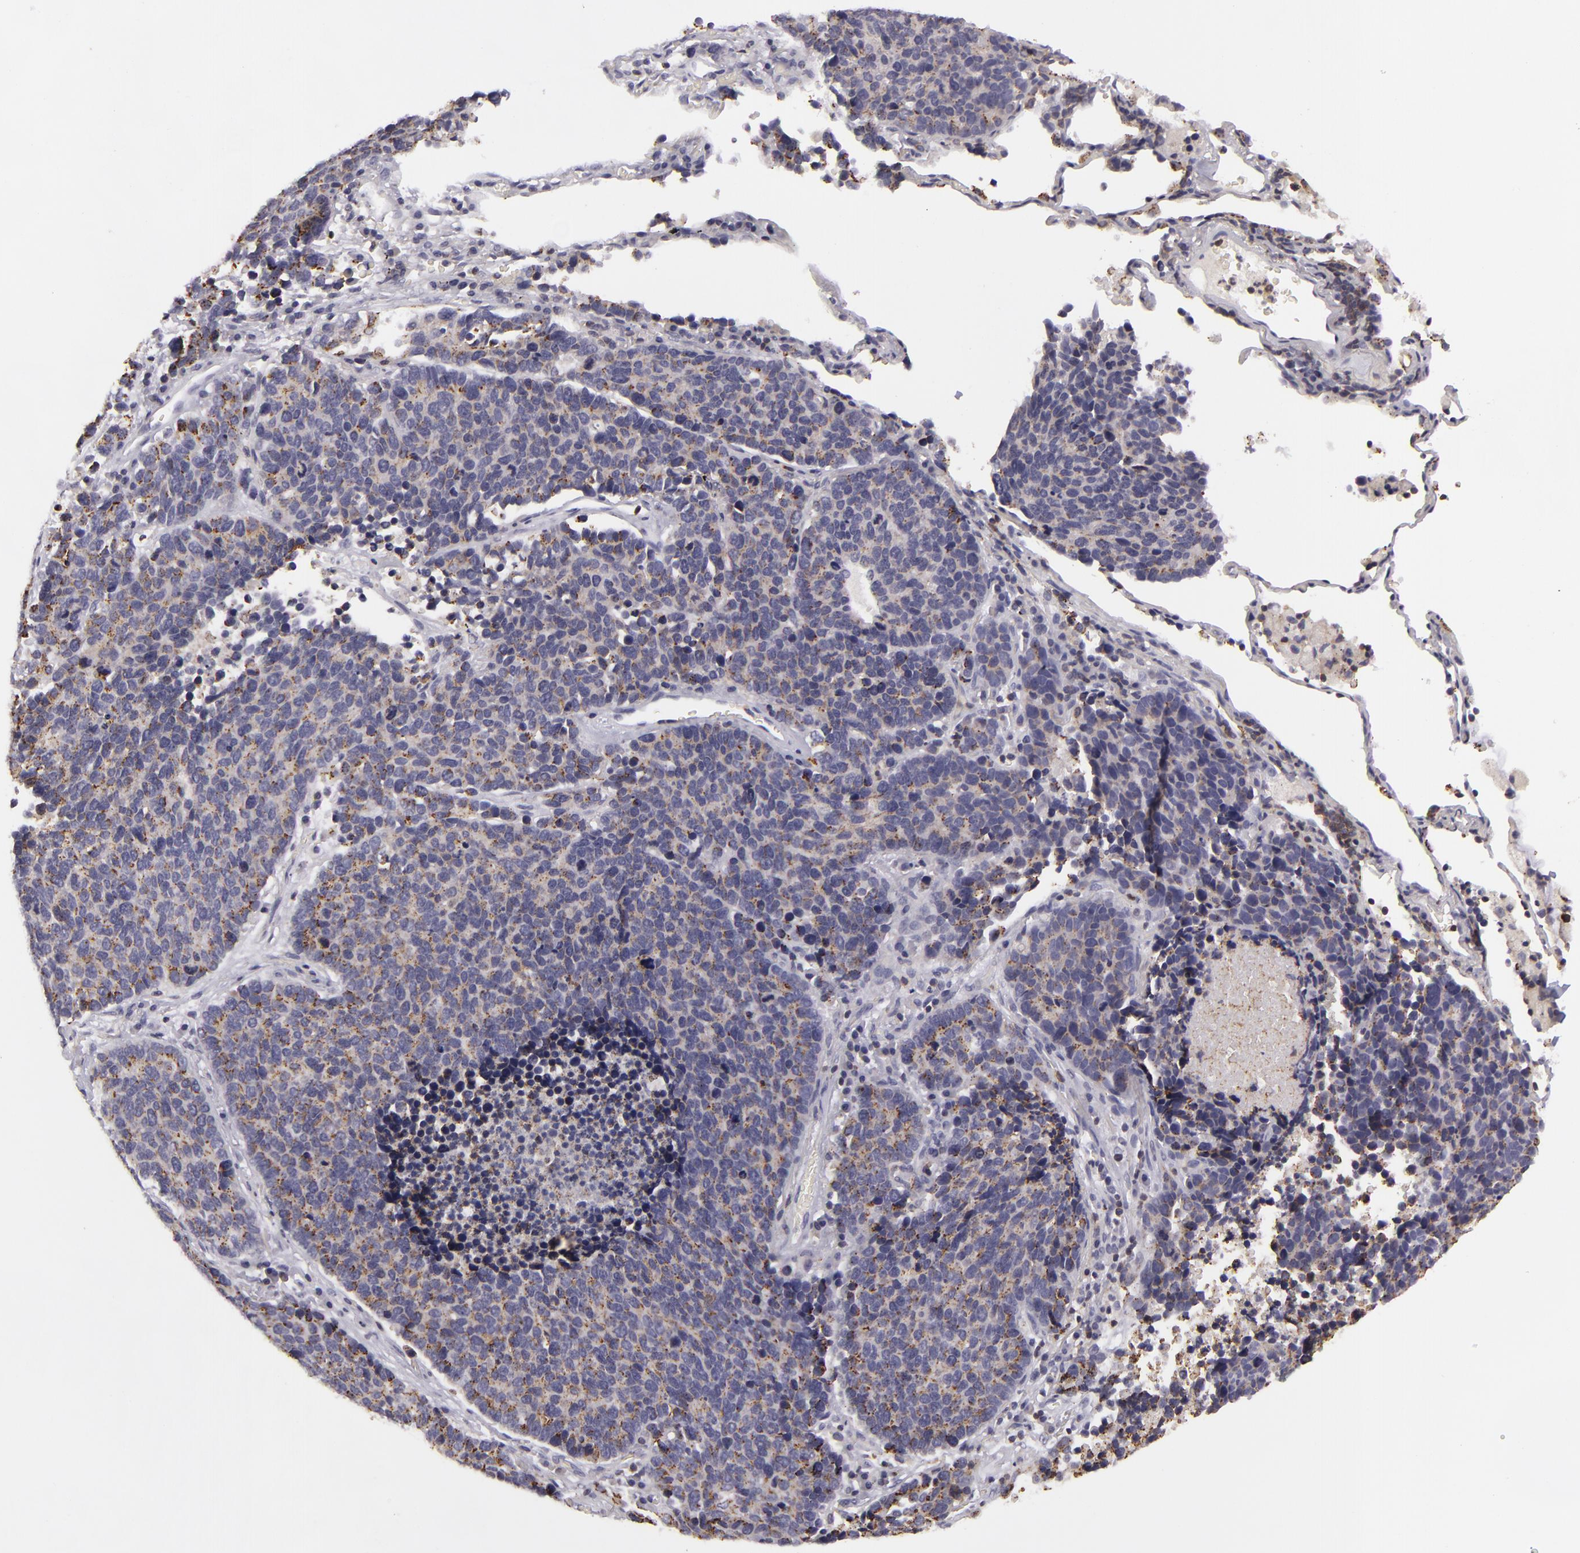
{"staining": {"intensity": "moderate", "quantity": "25%-75%", "location": "cytoplasmic/membranous"}, "tissue": "lung cancer", "cell_type": "Tumor cells", "image_type": "cancer", "snomed": [{"axis": "morphology", "description": "Neoplasm, malignant, NOS"}, {"axis": "topography", "description": "Lung"}], "caption": "Immunohistochemical staining of lung cancer shows moderate cytoplasmic/membranous protein positivity in approximately 25%-75% of tumor cells.", "gene": "KCNAB2", "patient": {"sex": "female", "age": 75}}